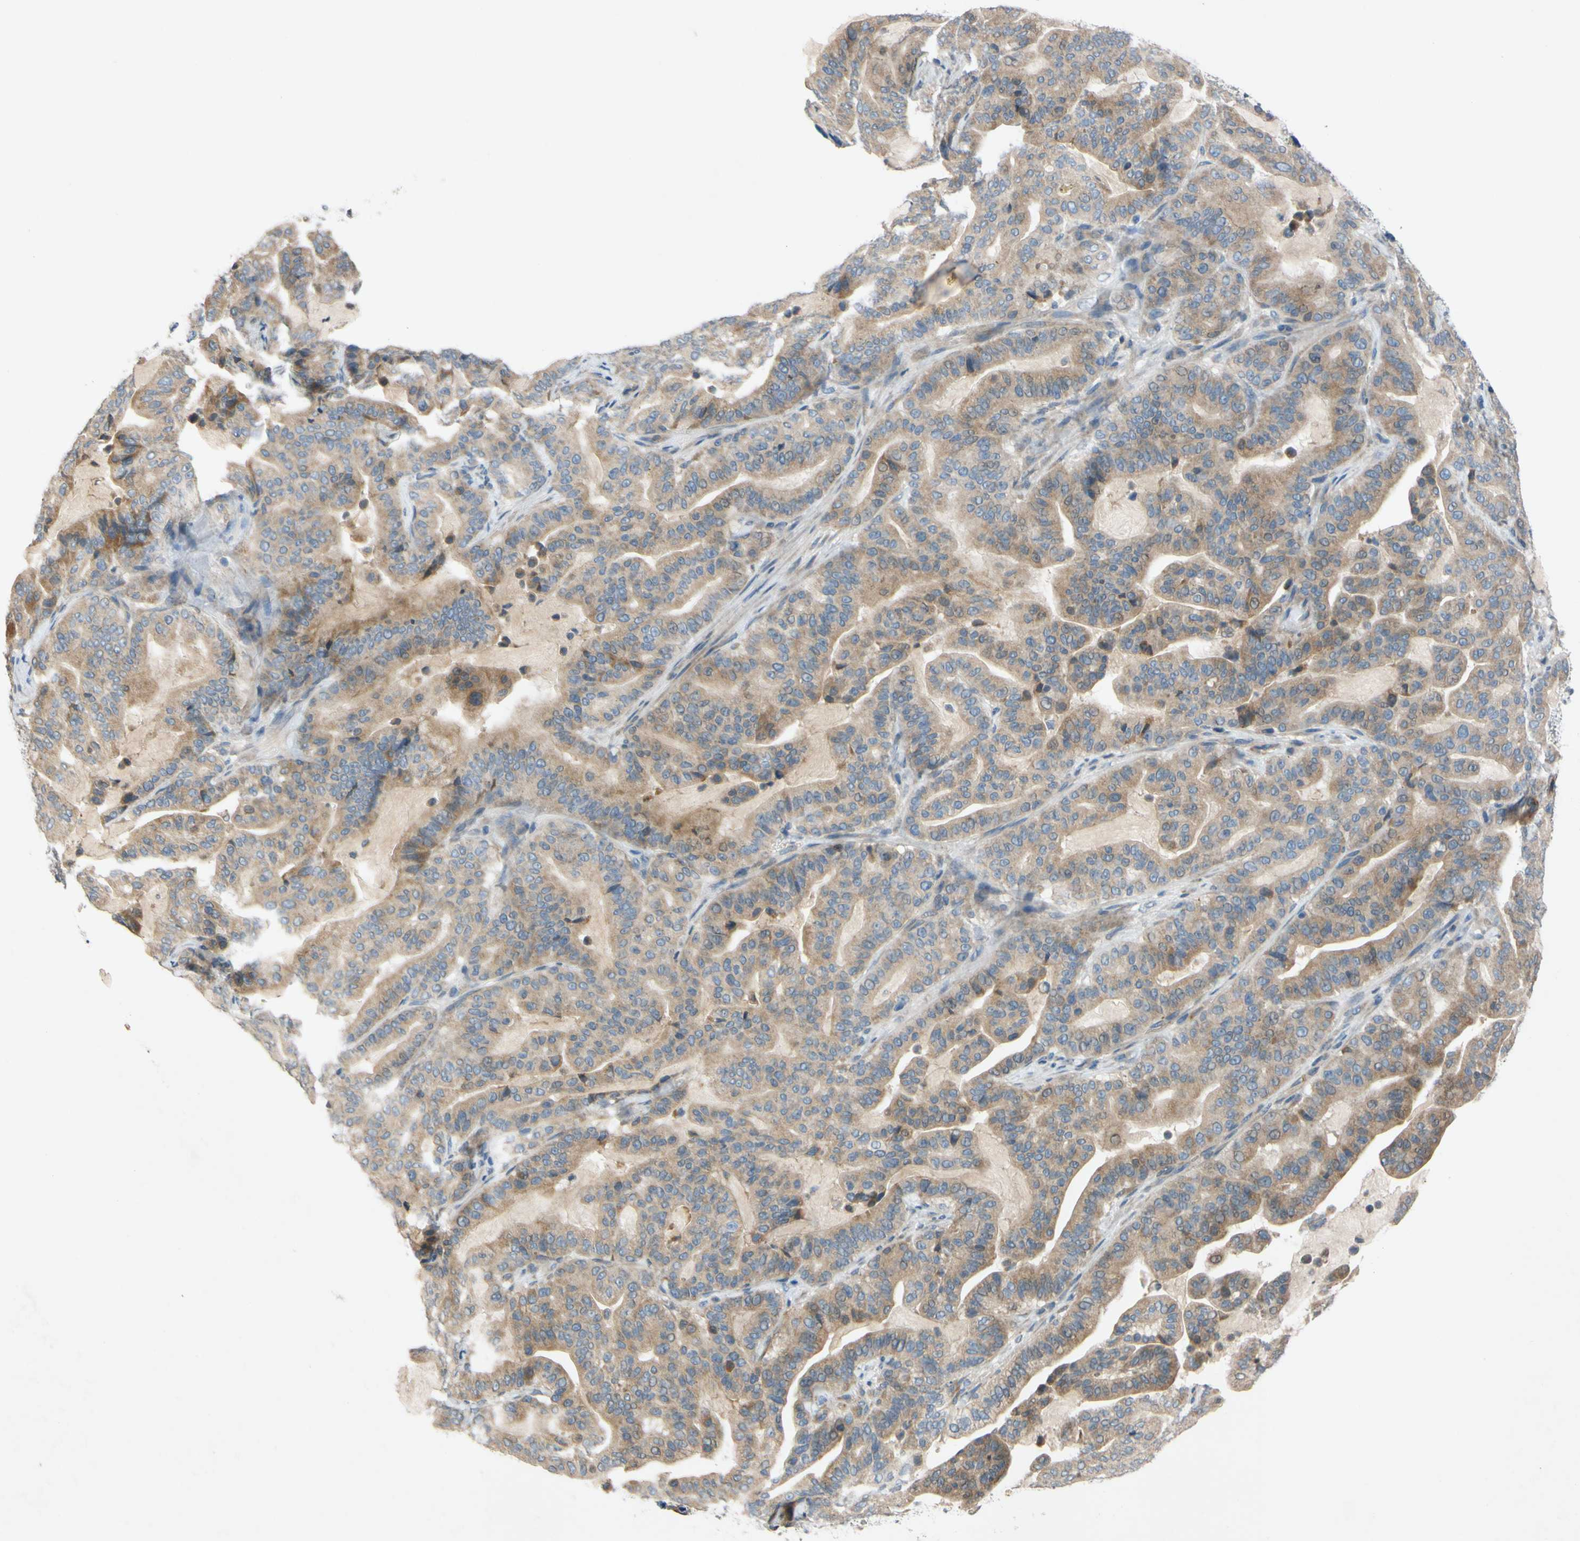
{"staining": {"intensity": "moderate", "quantity": ">75%", "location": "cytoplasmic/membranous"}, "tissue": "pancreatic cancer", "cell_type": "Tumor cells", "image_type": "cancer", "snomed": [{"axis": "morphology", "description": "Adenocarcinoma, NOS"}, {"axis": "topography", "description": "Pancreas"}], "caption": "Protein expression analysis of adenocarcinoma (pancreatic) reveals moderate cytoplasmic/membranous expression in about >75% of tumor cells. (DAB = brown stain, brightfield microscopy at high magnification).", "gene": "ADD2", "patient": {"sex": "male", "age": 63}}